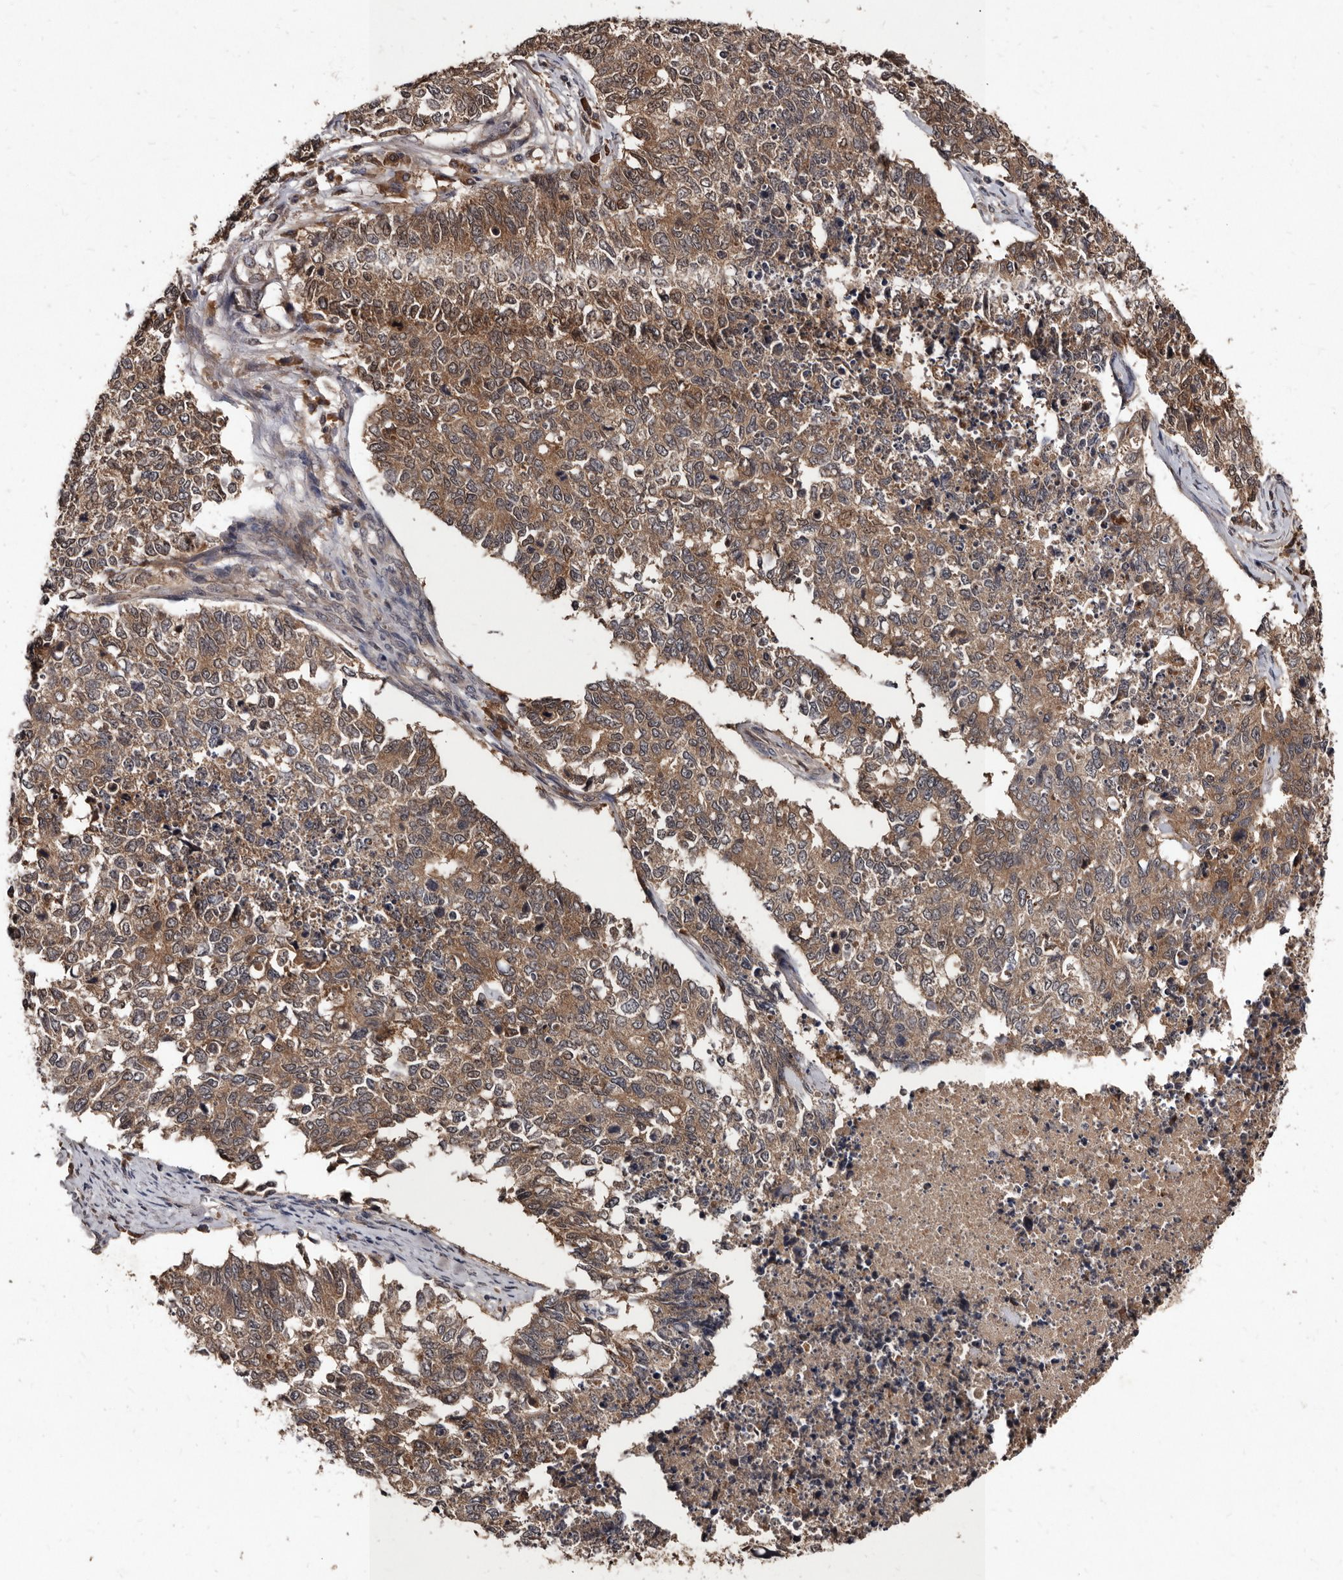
{"staining": {"intensity": "moderate", "quantity": ">75%", "location": "cytoplasmic/membranous"}, "tissue": "cervical cancer", "cell_type": "Tumor cells", "image_type": "cancer", "snomed": [{"axis": "morphology", "description": "Squamous cell carcinoma, NOS"}, {"axis": "topography", "description": "Cervix"}], "caption": "Immunohistochemical staining of human cervical squamous cell carcinoma displays medium levels of moderate cytoplasmic/membranous staining in approximately >75% of tumor cells.", "gene": "PMVK", "patient": {"sex": "female", "age": 63}}